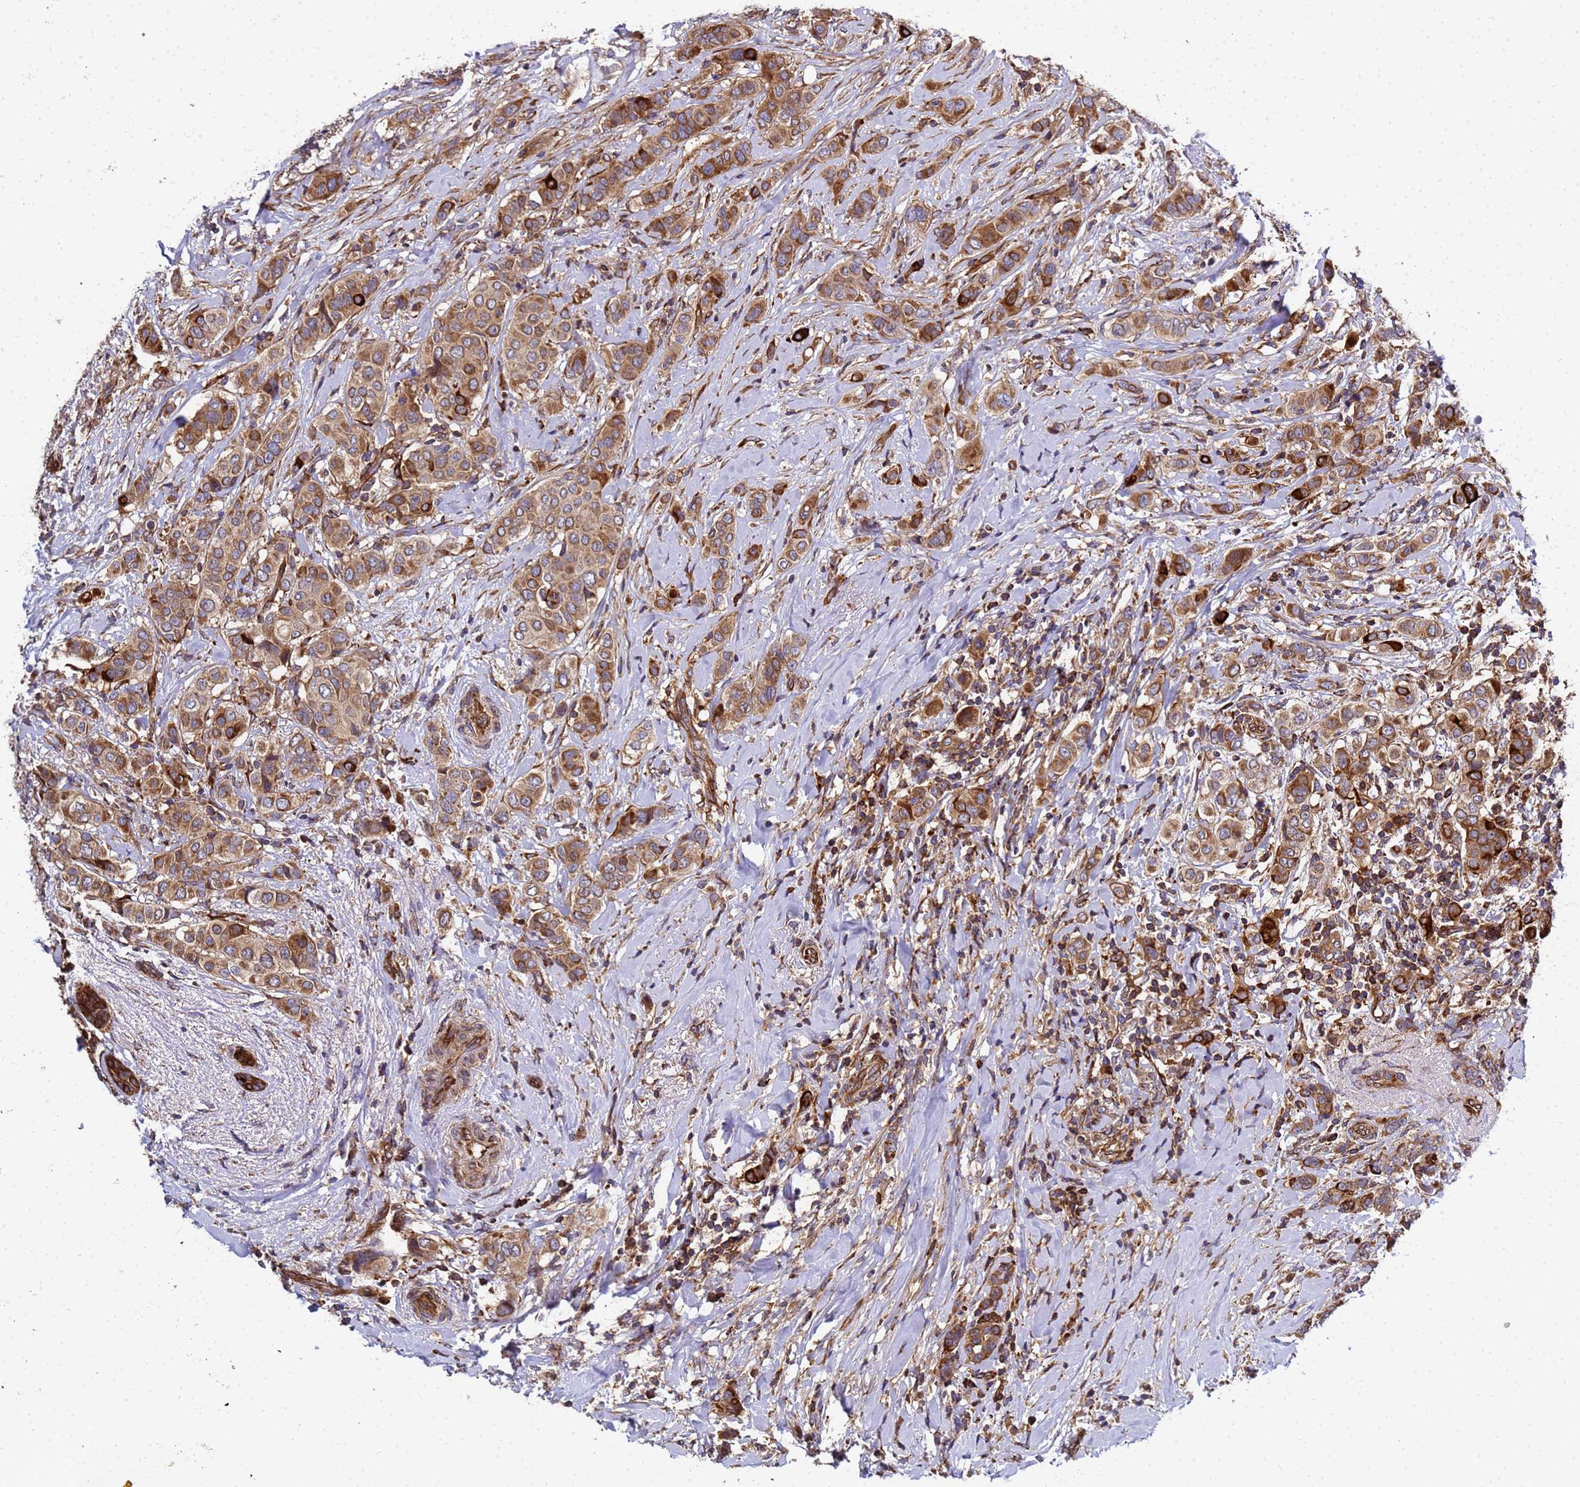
{"staining": {"intensity": "strong", "quantity": "25%-75%", "location": "cytoplasmic/membranous"}, "tissue": "breast cancer", "cell_type": "Tumor cells", "image_type": "cancer", "snomed": [{"axis": "morphology", "description": "Lobular carcinoma"}, {"axis": "topography", "description": "Breast"}], "caption": "This image exhibits breast lobular carcinoma stained with immunohistochemistry (IHC) to label a protein in brown. The cytoplasmic/membranous of tumor cells show strong positivity for the protein. Nuclei are counter-stained blue.", "gene": "MOCS1", "patient": {"sex": "female", "age": 51}}